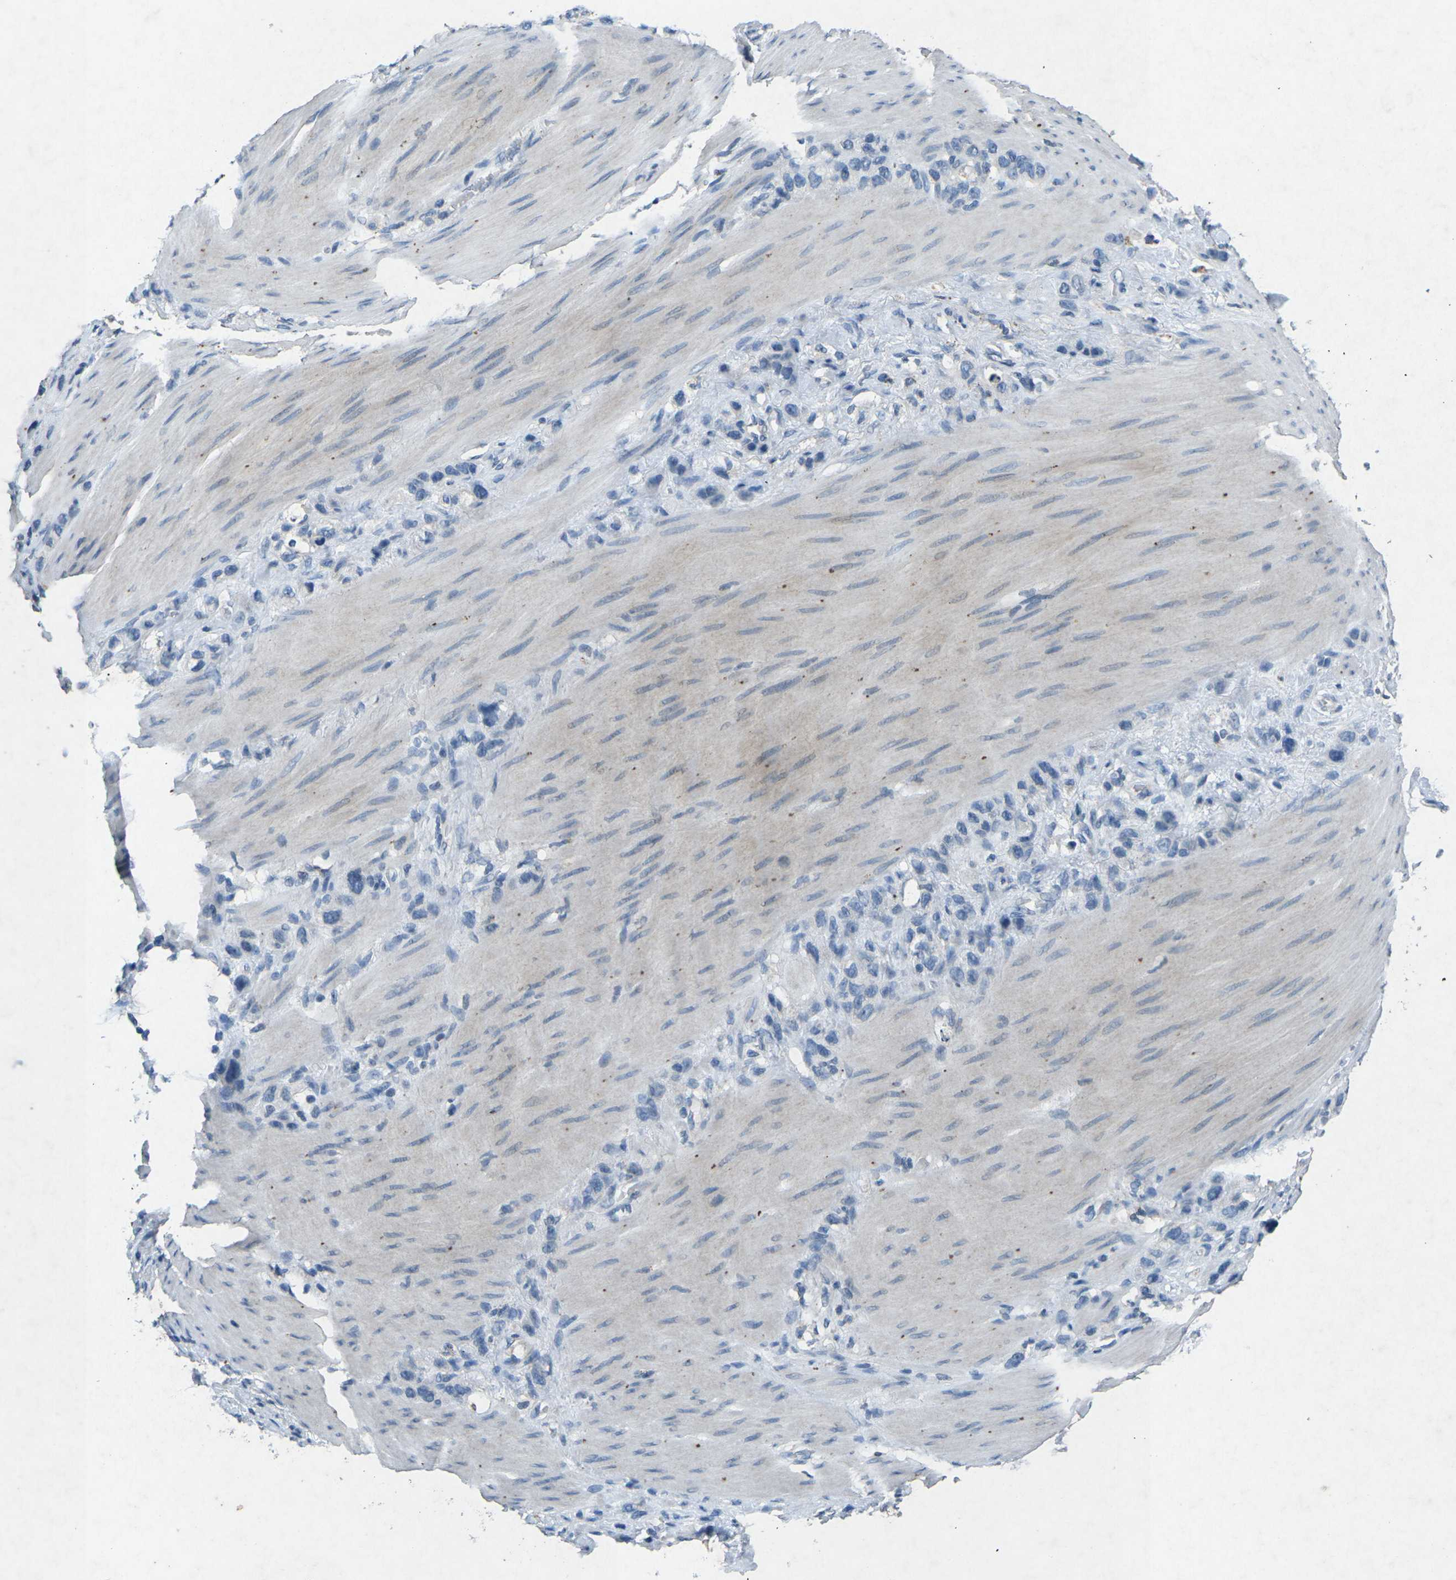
{"staining": {"intensity": "negative", "quantity": "none", "location": "none"}, "tissue": "stomach cancer", "cell_type": "Tumor cells", "image_type": "cancer", "snomed": [{"axis": "morphology", "description": "Adenocarcinoma, NOS"}, {"axis": "morphology", "description": "Adenocarcinoma, High grade"}, {"axis": "topography", "description": "Stomach, upper"}, {"axis": "topography", "description": "Stomach, lower"}], "caption": "A micrograph of adenocarcinoma (stomach) stained for a protein shows no brown staining in tumor cells. Nuclei are stained in blue.", "gene": "A1BG", "patient": {"sex": "female", "age": 65}}